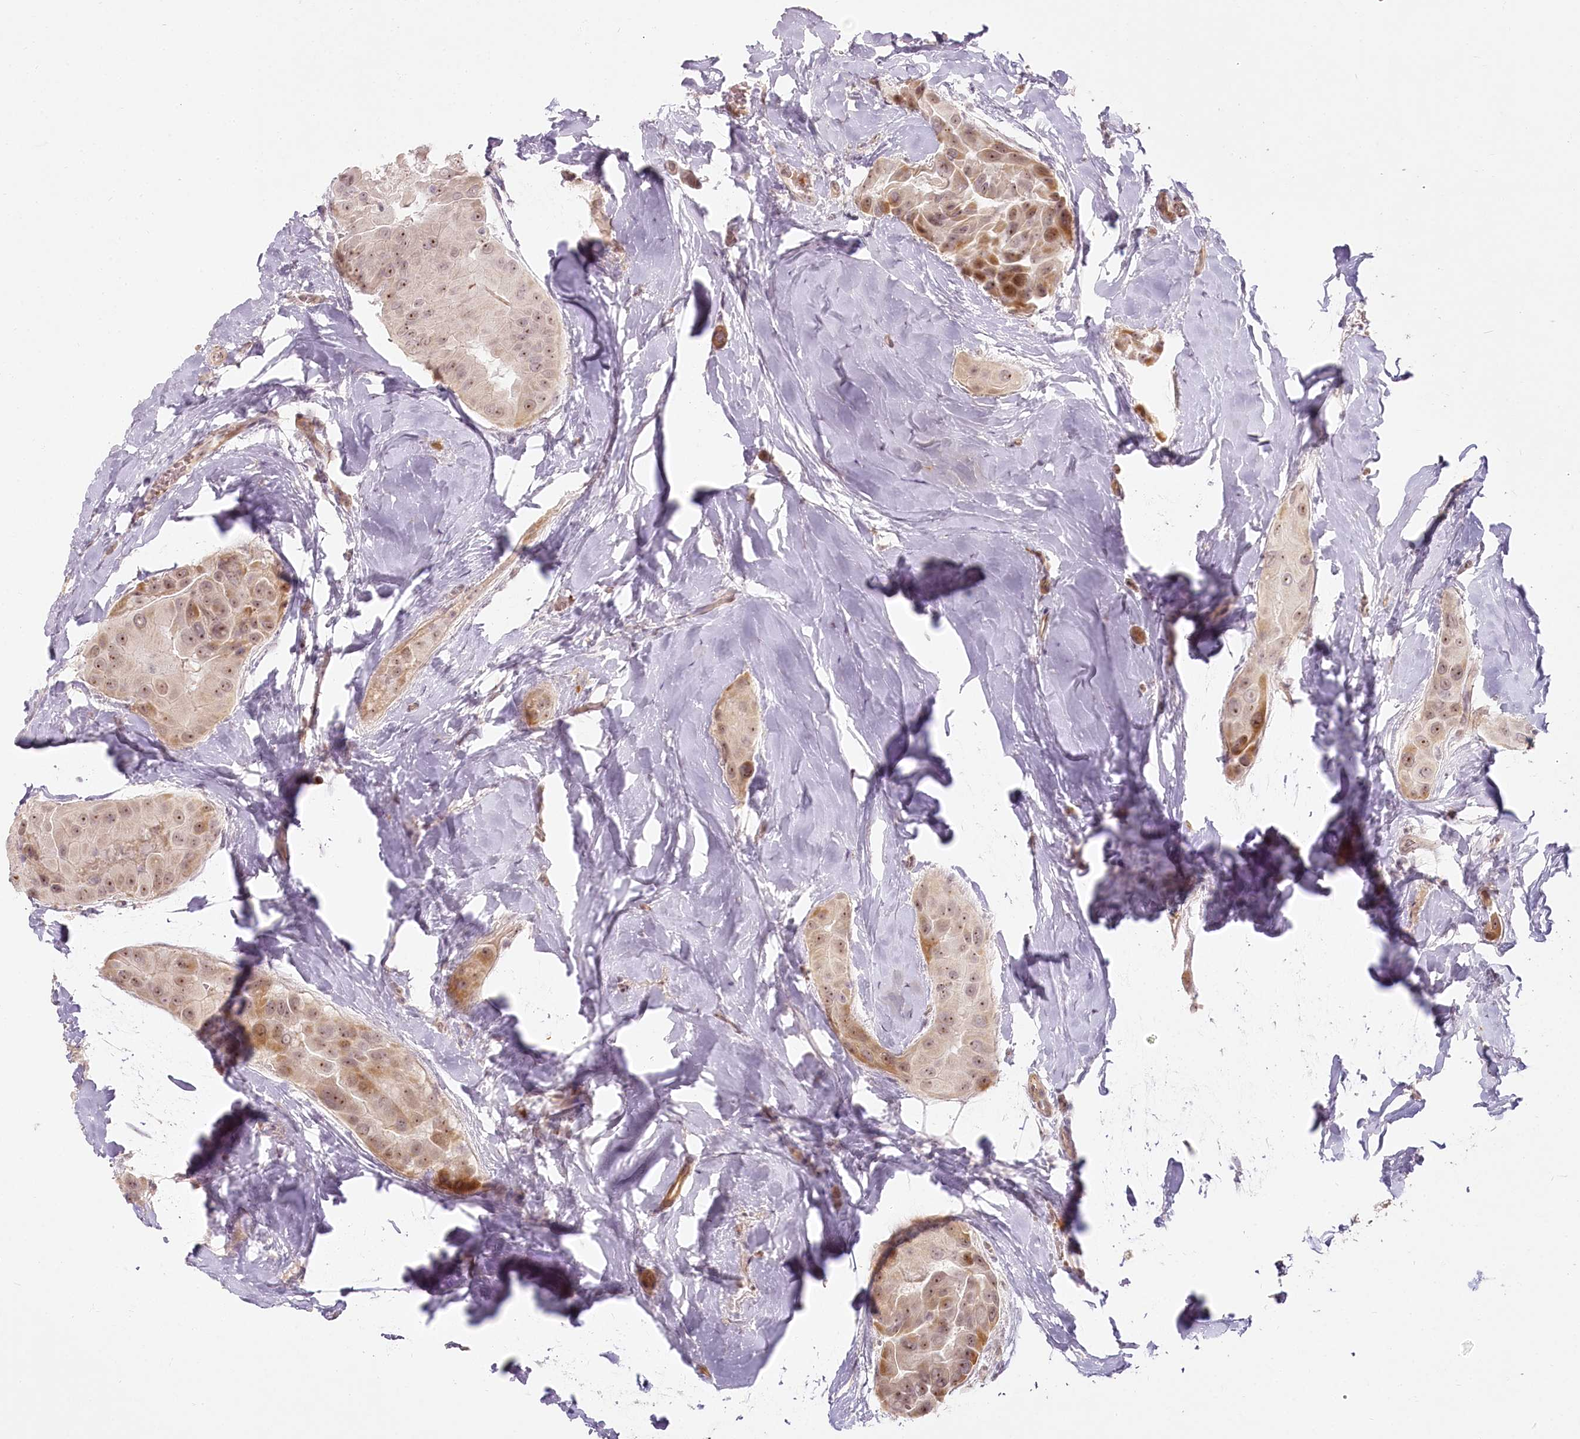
{"staining": {"intensity": "moderate", "quantity": ">75%", "location": "cytoplasmic/membranous,nuclear"}, "tissue": "thyroid cancer", "cell_type": "Tumor cells", "image_type": "cancer", "snomed": [{"axis": "morphology", "description": "Papillary adenocarcinoma, NOS"}, {"axis": "topography", "description": "Thyroid gland"}], "caption": "Moderate cytoplasmic/membranous and nuclear expression is appreciated in about >75% of tumor cells in papillary adenocarcinoma (thyroid).", "gene": "EXOSC7", "patient": {"sex": "male", "age": 33}}